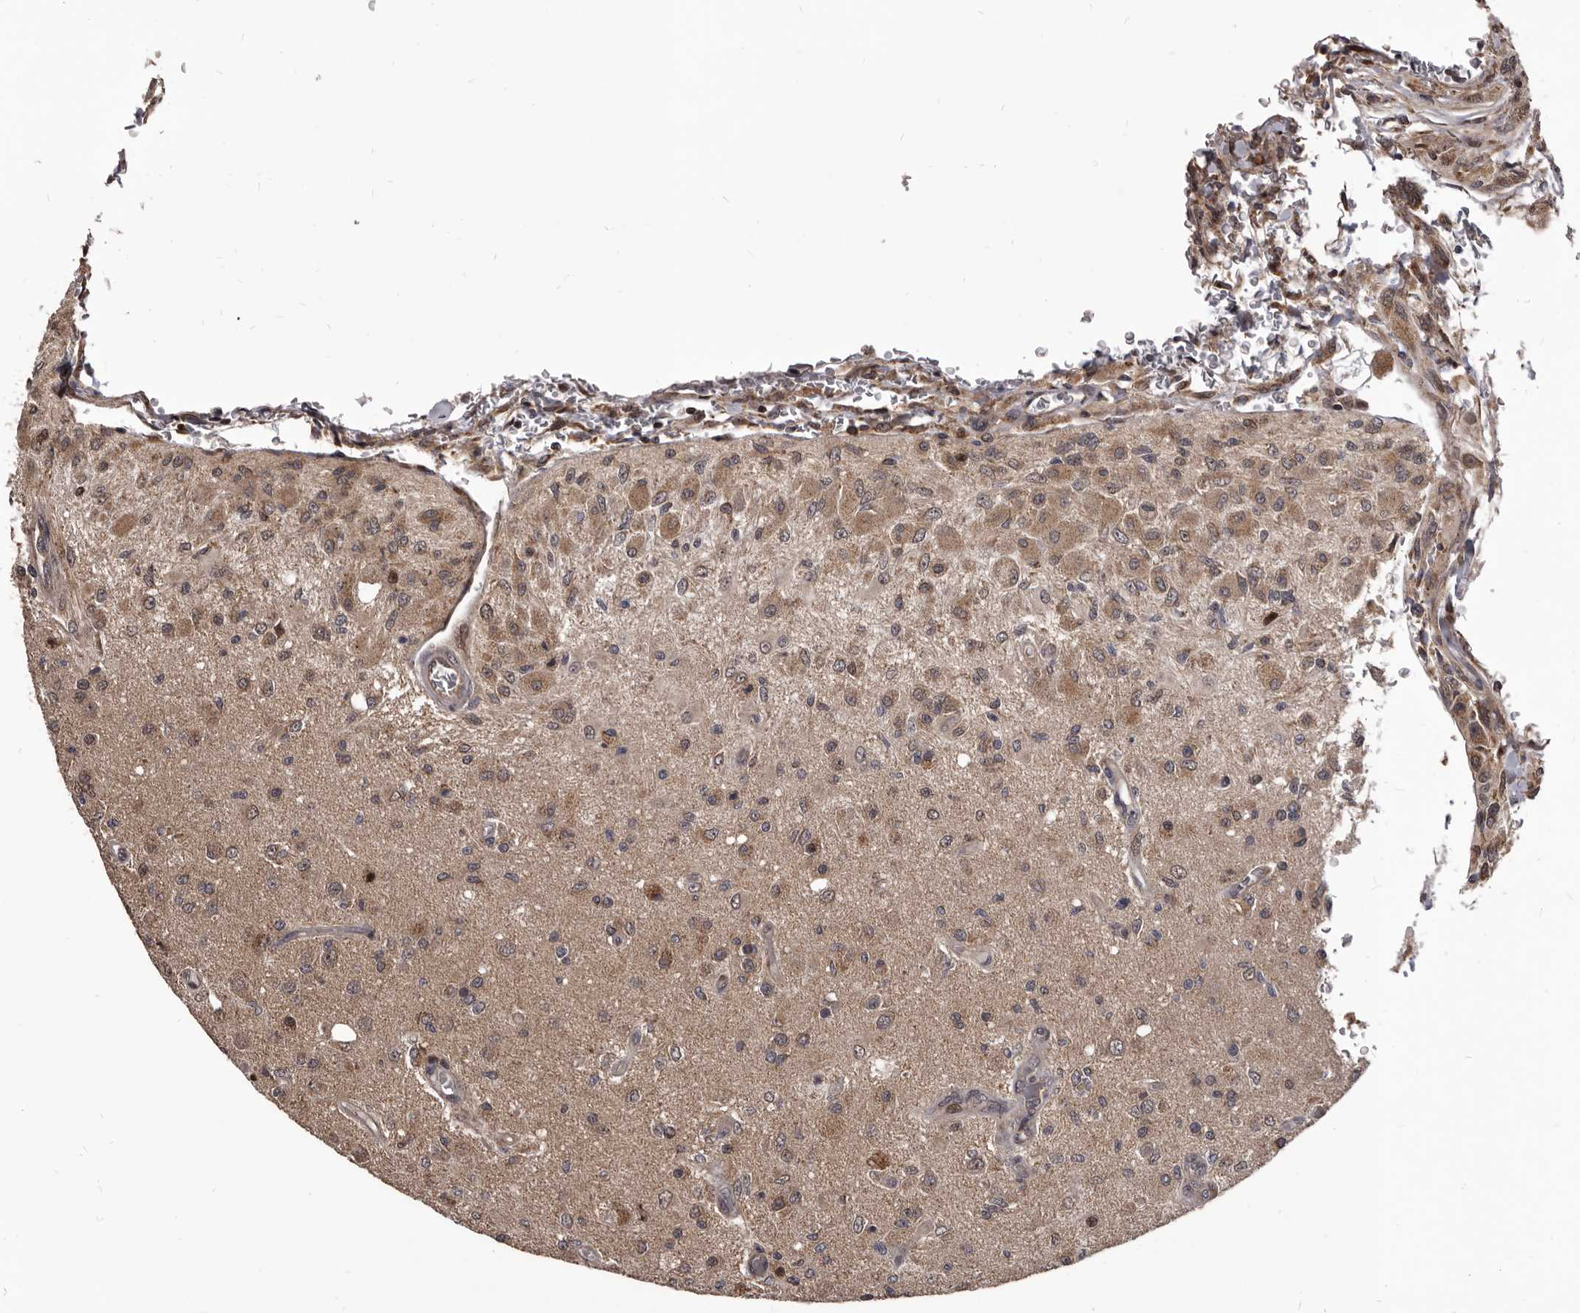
{"staining": {"intensity": "moderate", "quantity": ">75%", "location": "cytoplasmic/membranous"}, "tissue": "glioma", "cell_type": "Tumor cells", "image_type": "cancer", "snomed": [{"axis": "morphology", "description": "Normal tissue, NOS"}, {"axis": "morphology", "description": "Glioma, malignant, High grade"}, {"axis": "topography", "description": "Cerebral cortex"}], "caption": "Tumor cells reveal medium levels of moderate cytoplasmic/membranous positivity in about >75% of cells in human glioma.", "gene": "MAP3K14", "patient": {"sex": "male", "age": 77}}